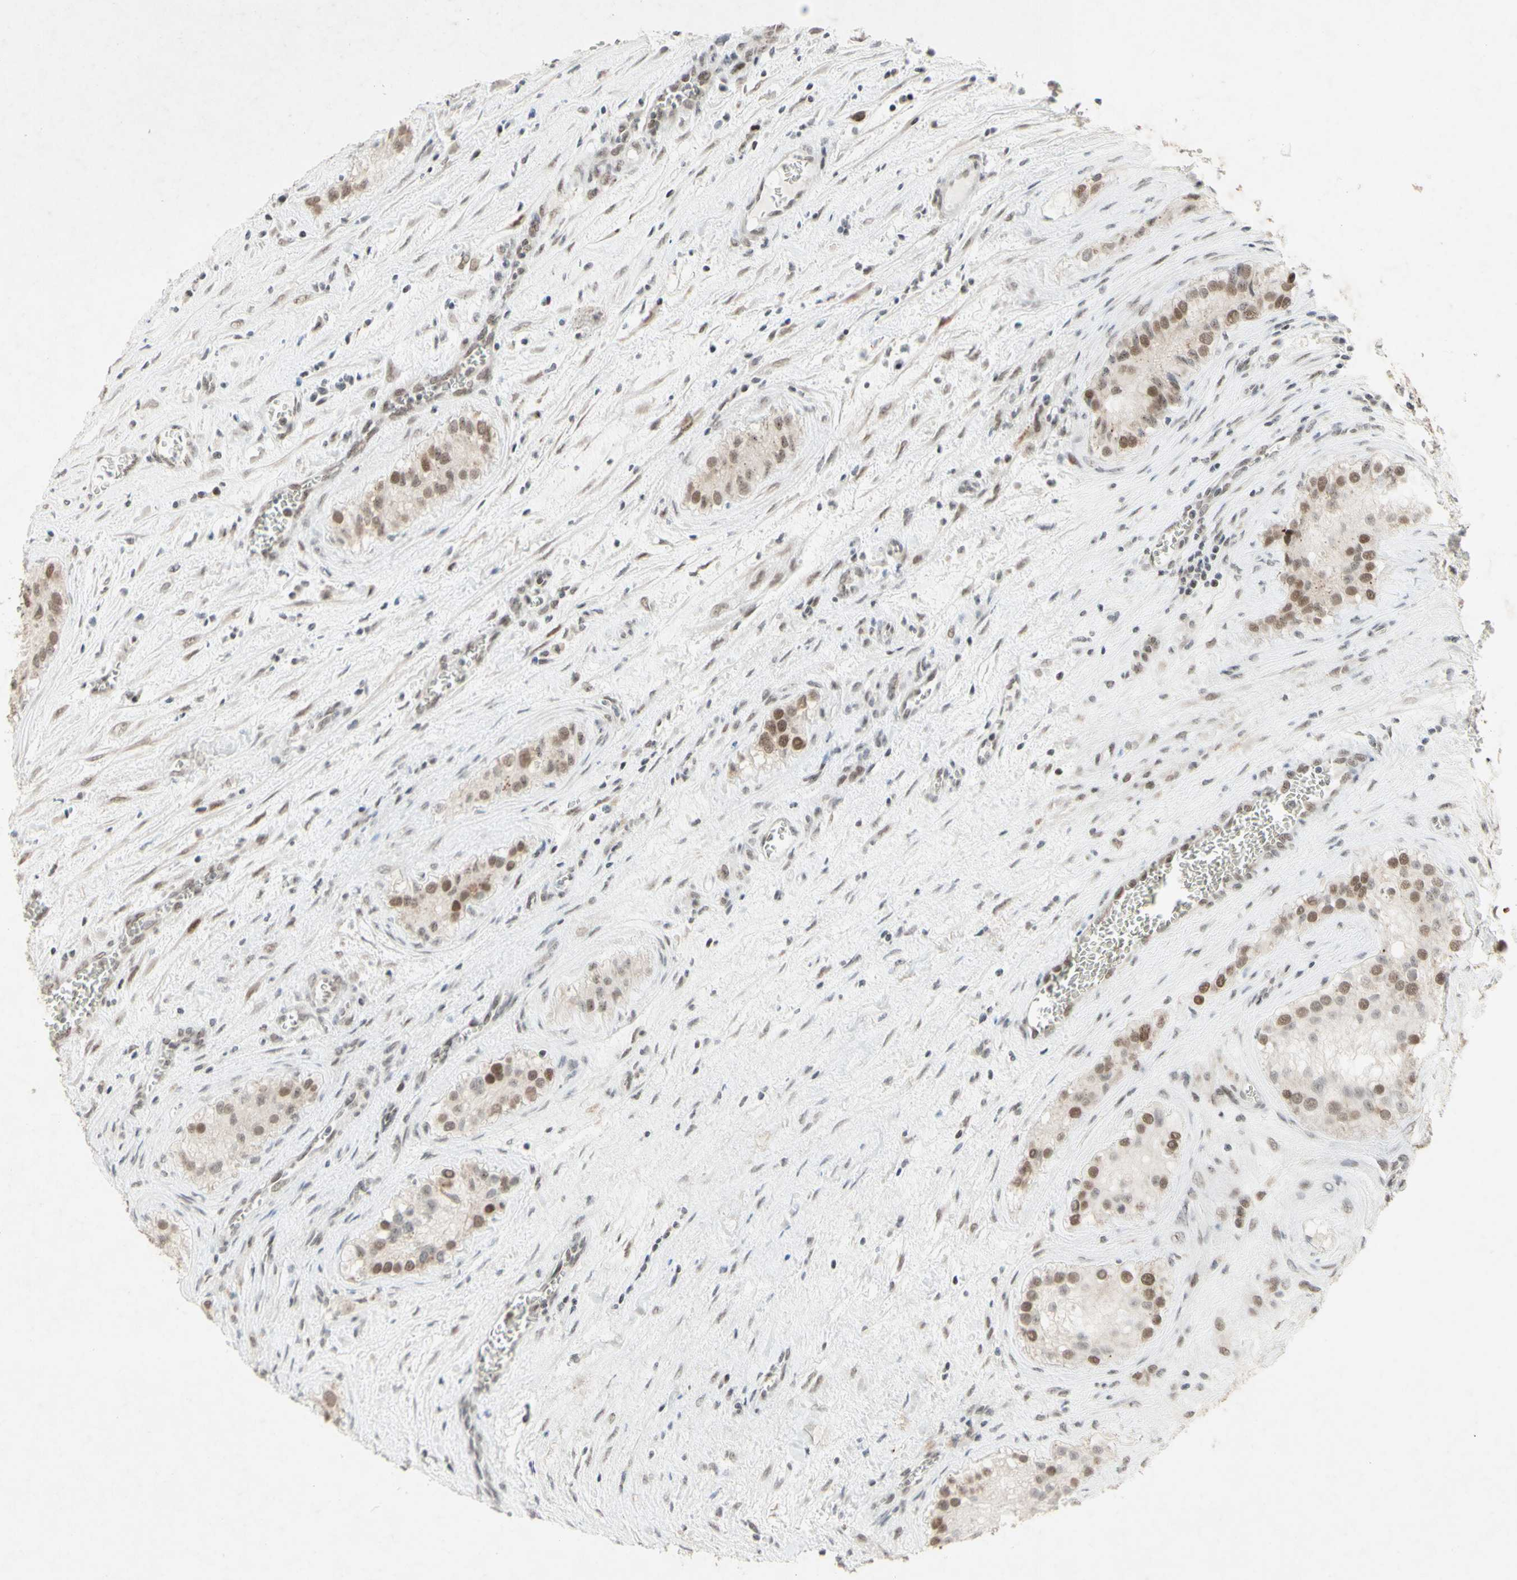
{"staining": {"intensity": "moderate", "quantity": ">75%", "location": "nuclear"}, "tissue": "testis cancer", "cell_type": "Tumor cells", "image_type": "cancer", "snomed": [{"axis": "morphology", "description": "Carcinoma, Embryonal, NOS"}, {"axis": "topography", "description": "Testis"}], "caption": "Protein expression analysis of testis cancer (embryonal carcinoma) displays moderate nuclear positivity in approximately >75% of tumor cells.", "gene": "CENPB", "patient": {"sex": "male", "age": 28}}